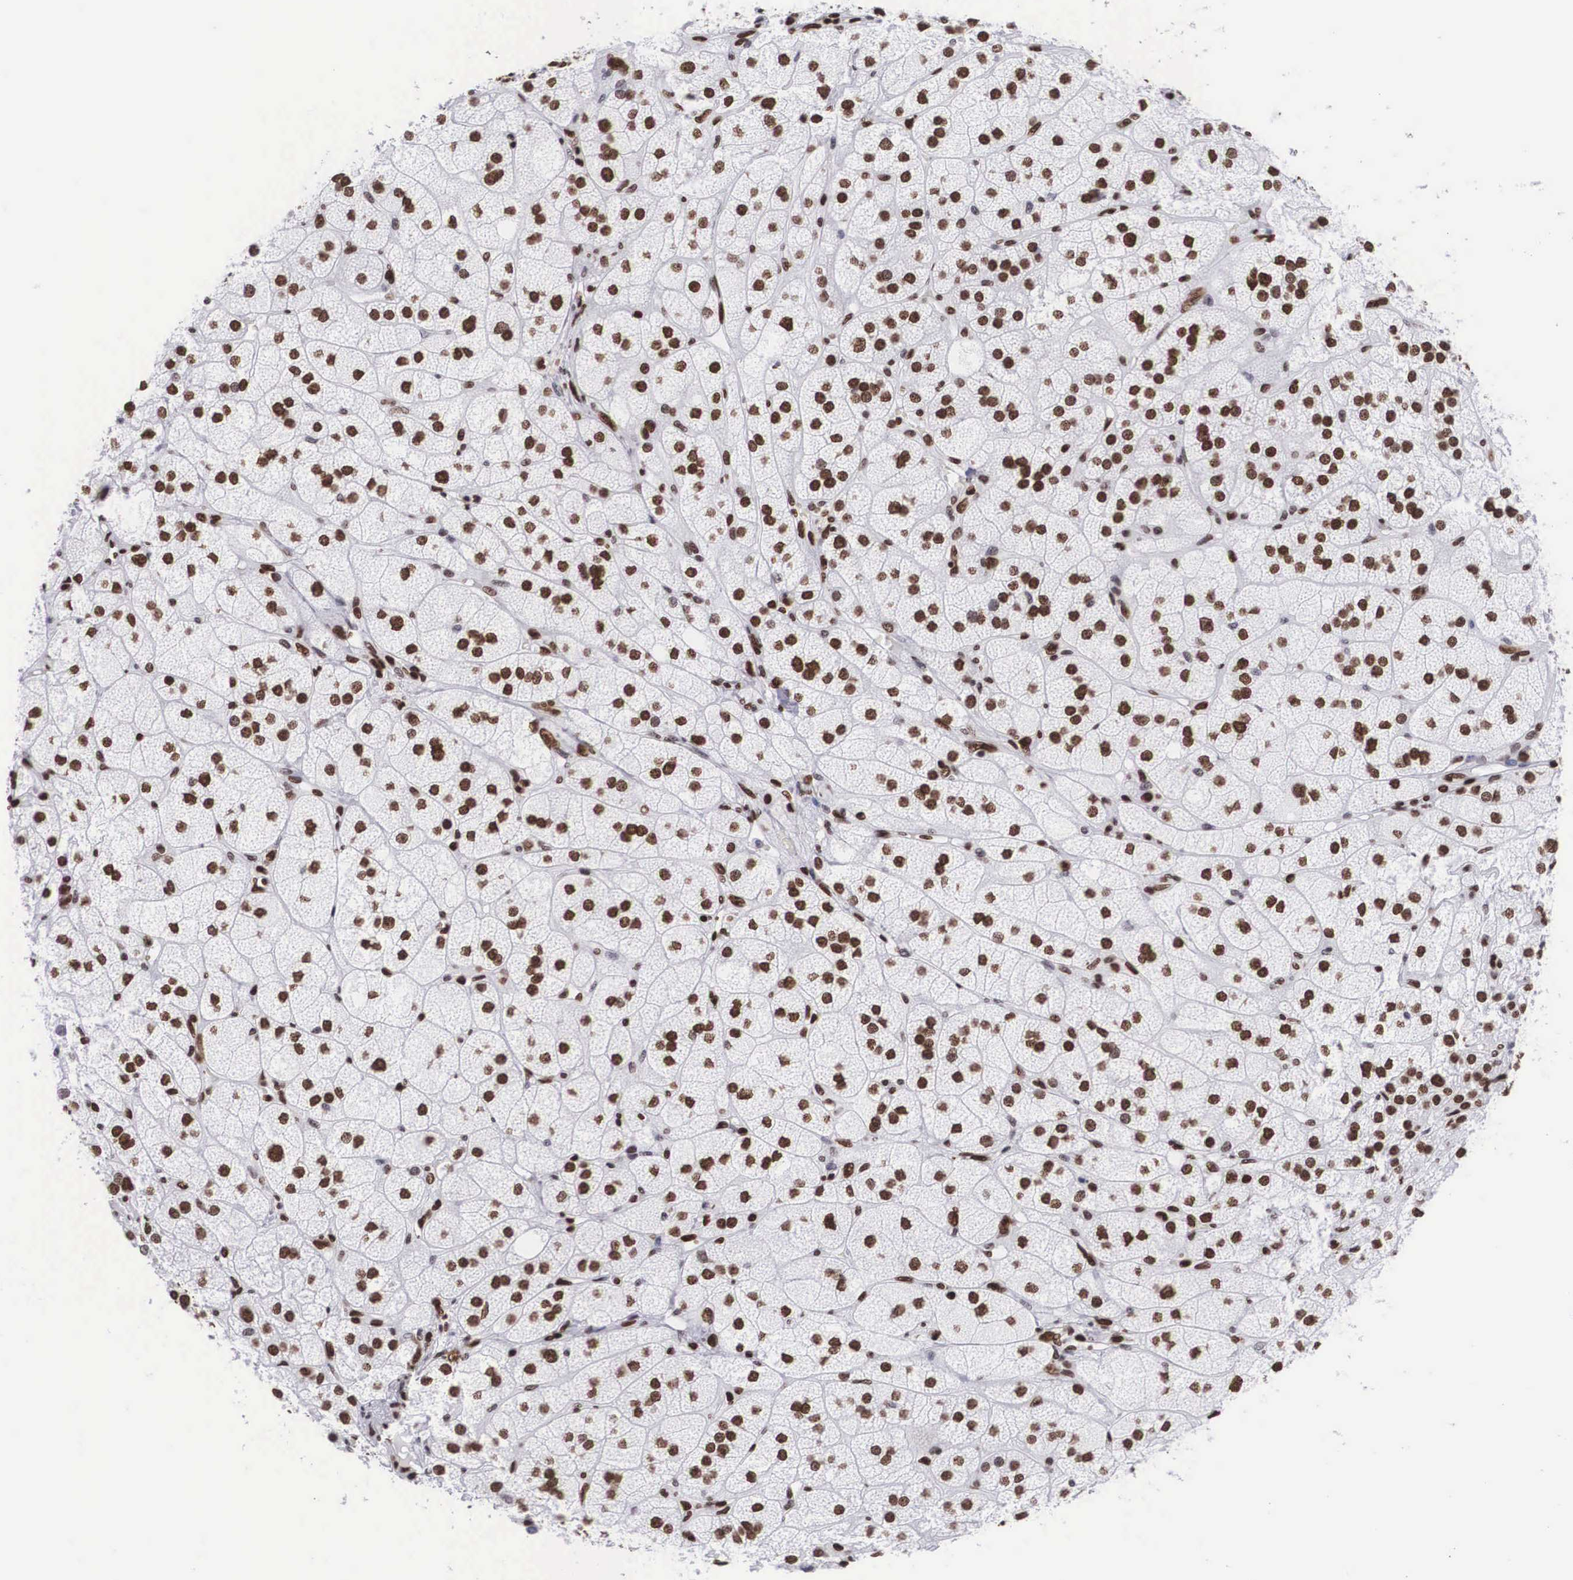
{"staining": {"intensity": "strong", "quantity": ">75%", "location": "nuclear"}, "tissue": "adrenal gland", "cell_type": "Glandular cells", "image_type": "normal", "snomed": [{"axis": "morphology", "description": "Normal tissue, NOS"}, {"axis": "topography", "description": "Adrenal gland"}], "caption": "Protein analysis of benign adrenal gland displays strong nuclear staining in approximately >75% of glandular cells. (IHC, brightfield microscopy, high magnification).", "gene": "MECP2", "patient": {"sex": "female", "age": 60}}